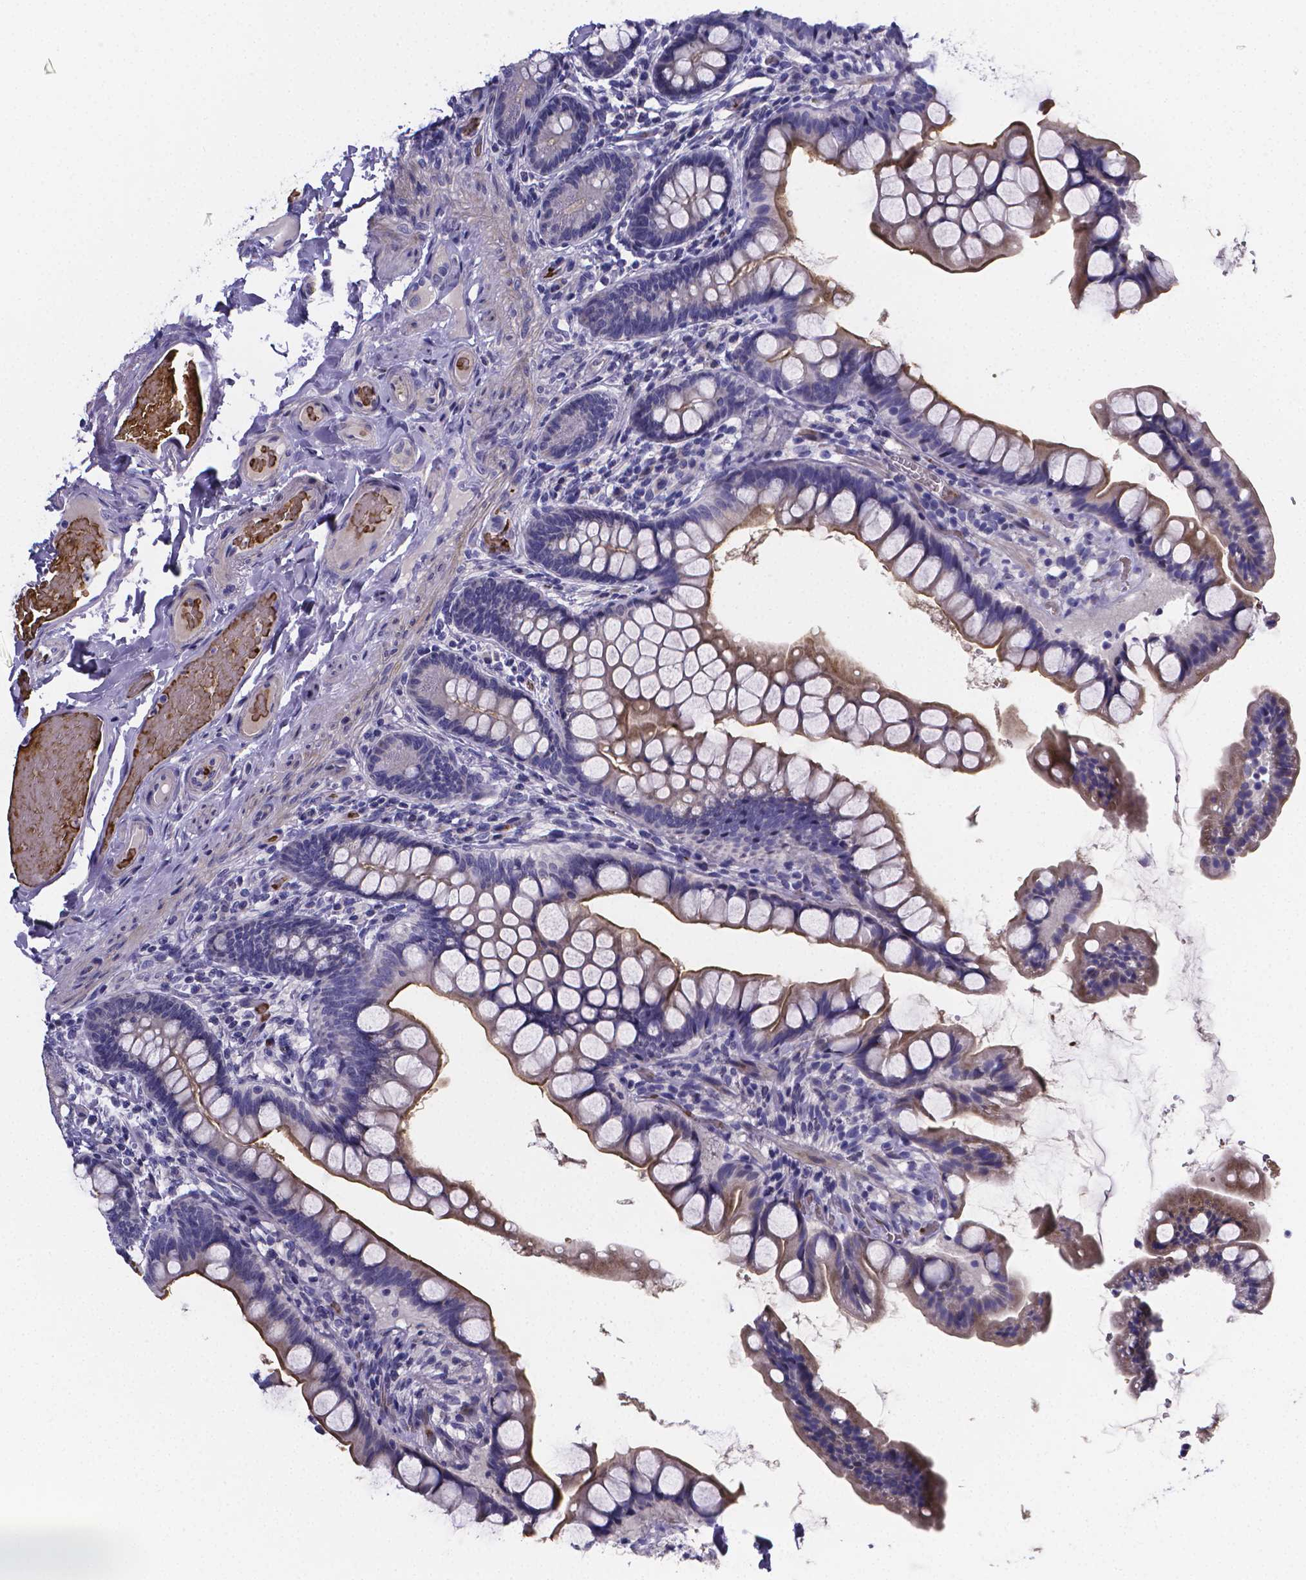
{"staining": {"intensity": "moderate", "quantity": "25%-75%", "location": "cytoplasmic/membranous"}, "tissue": "small intestine", "cell_type": "Glandular cells", "image_type": "normal", "snomed": [{"axis": "morphology", "description": "Normal tissue, NOS"}, {"axis": "topography", "description": "Small intestine"}], "caption": "Approximately 25%-75% of glandular cells in unremarkable human small intestine exhibit moderate cytoplasmic/membranous protein expression as visualized by brown immunohistochemical staining.", "gene": "GABRA3", "patient": {"sex": "male", "age": 70}}